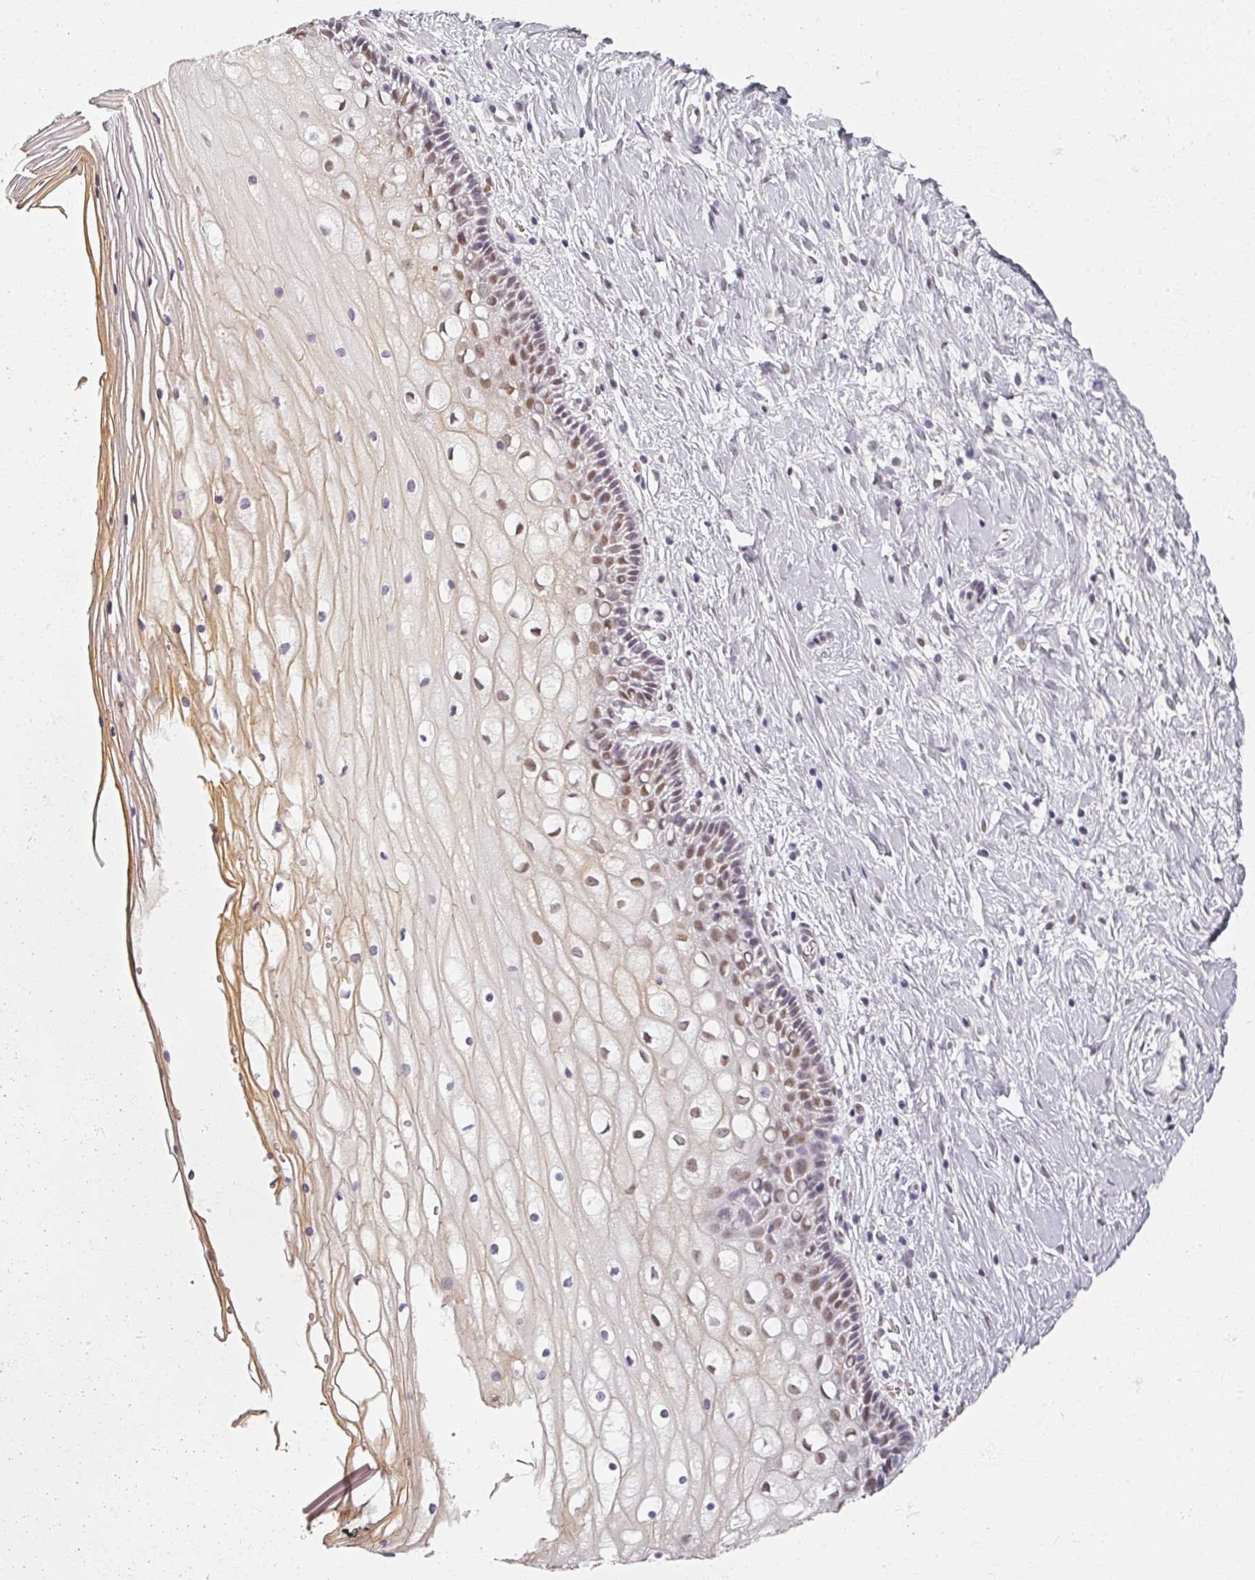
{"staining": {"intensity": "moderate", "quantity": "25%-75%", "location": "nuclear"}, "tissue": "cervix", "cell_type": "Glandular cells", "image_type": "normal", "snomed": [{"axis": "morphology", "description": "Normal tissue, NOS"}, {"axis": "topography", "description": "Cervix"}], "caption": "A medium amount of moderate nuclear expression is appreciated in about 25%-75% of glandular cells in benign cervix. (DAB (3,3'-diaminobenzidine) IHC with brightfield microscopy, high magnification).", "gene": "RIPOR3", "patient": {"sex": "female", "age": 36}}